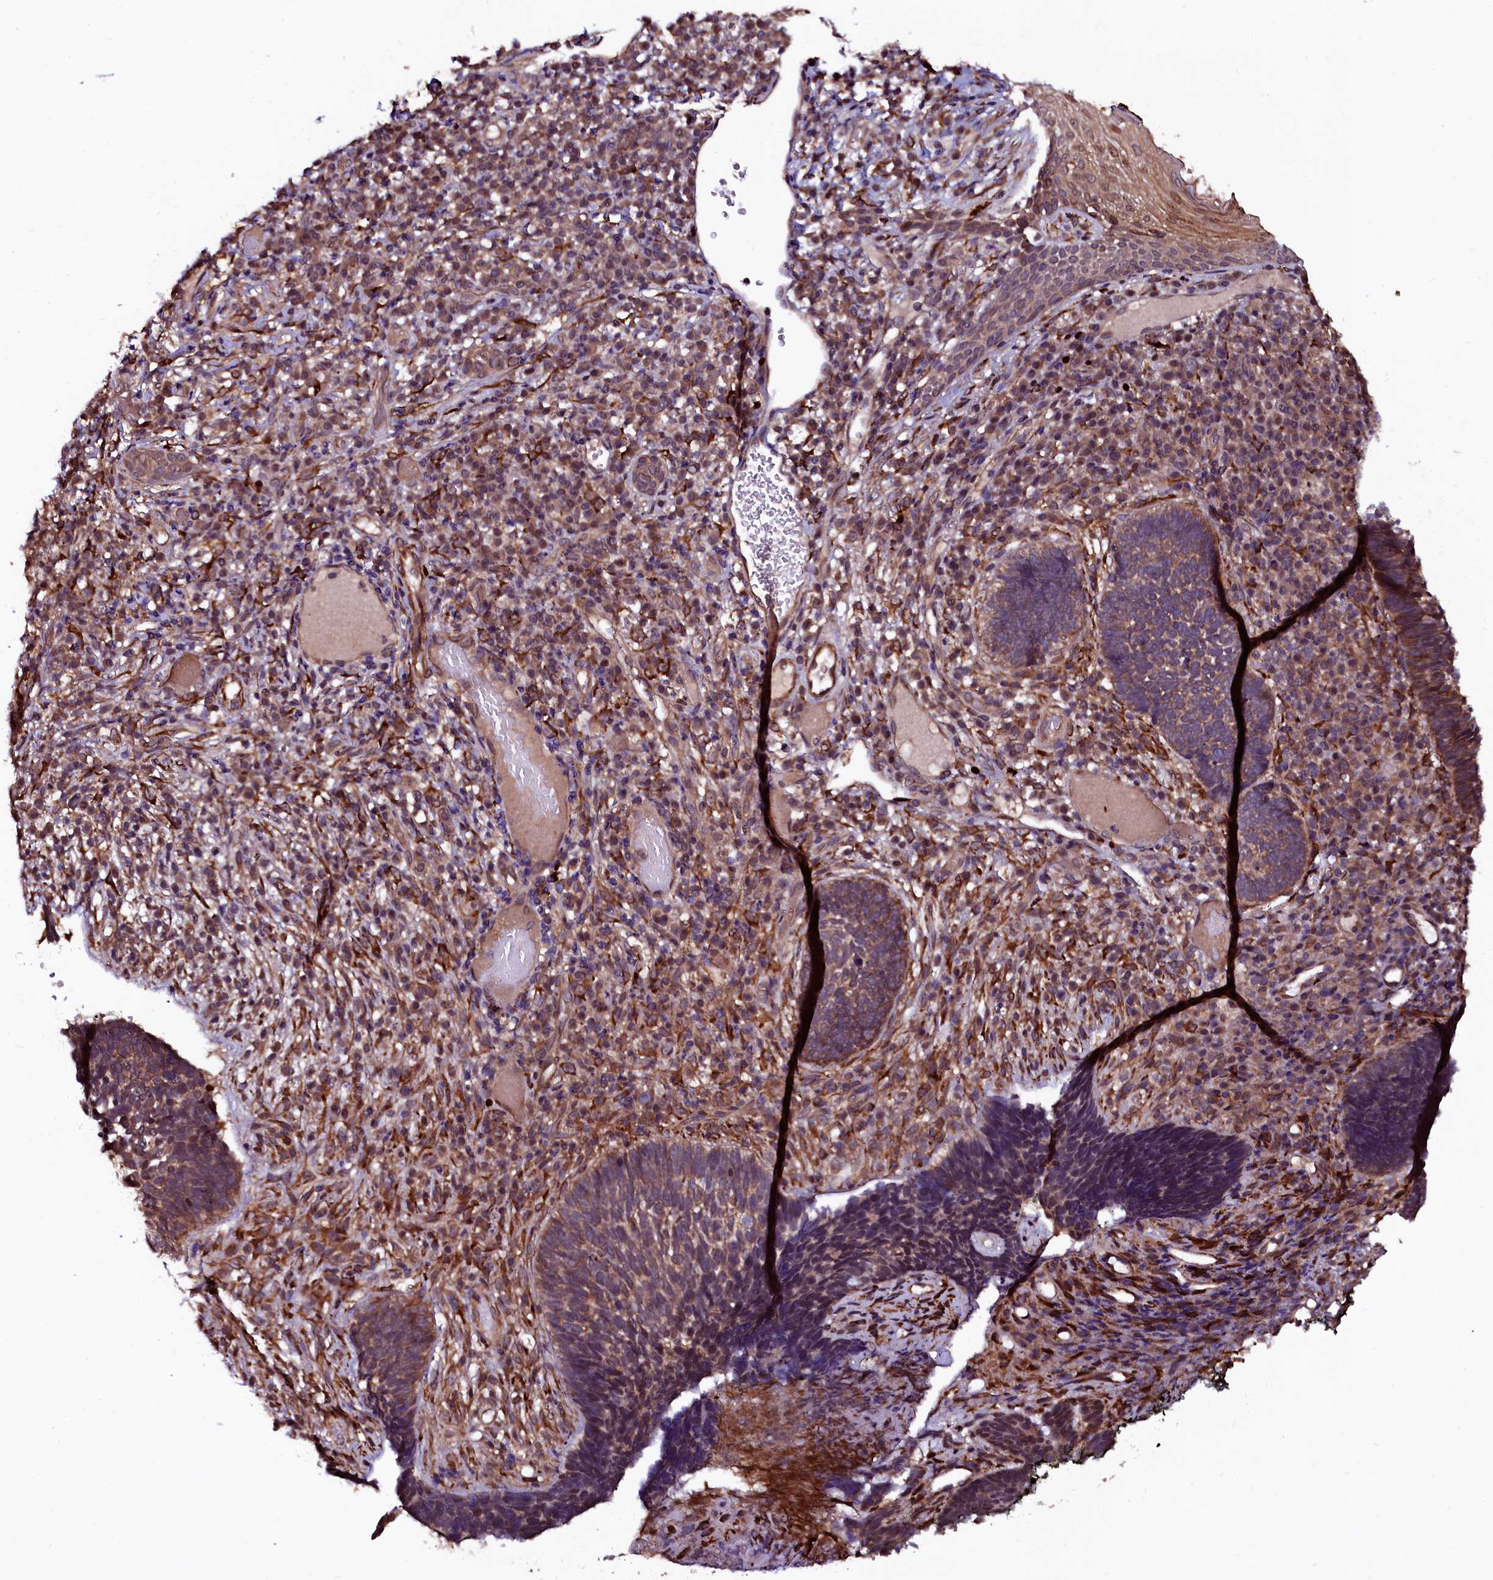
{"staining": {"intensity": "moderate", "quantity": ">75%", "location": "cytoplasmic/membranous"}, "tissue": "skin cancer", "cell_type": "Tumor cells", "image_type": "cancer", "snomed": [{"axis": "morphology", "description": "Basal cell carcinoma"}, {"axis": "topography", "description": "Skin"}], "caption": "This micrograph reveals skin cancer stained with immunohistochemistry to label a protein in brown. The cytoplasmic/membranous of tumor cells show moderate positivity for the protein. Nuclei are counter-stained blue.", "gene": "N4BP1", "patient": {"sex": "male", "age": 88}}